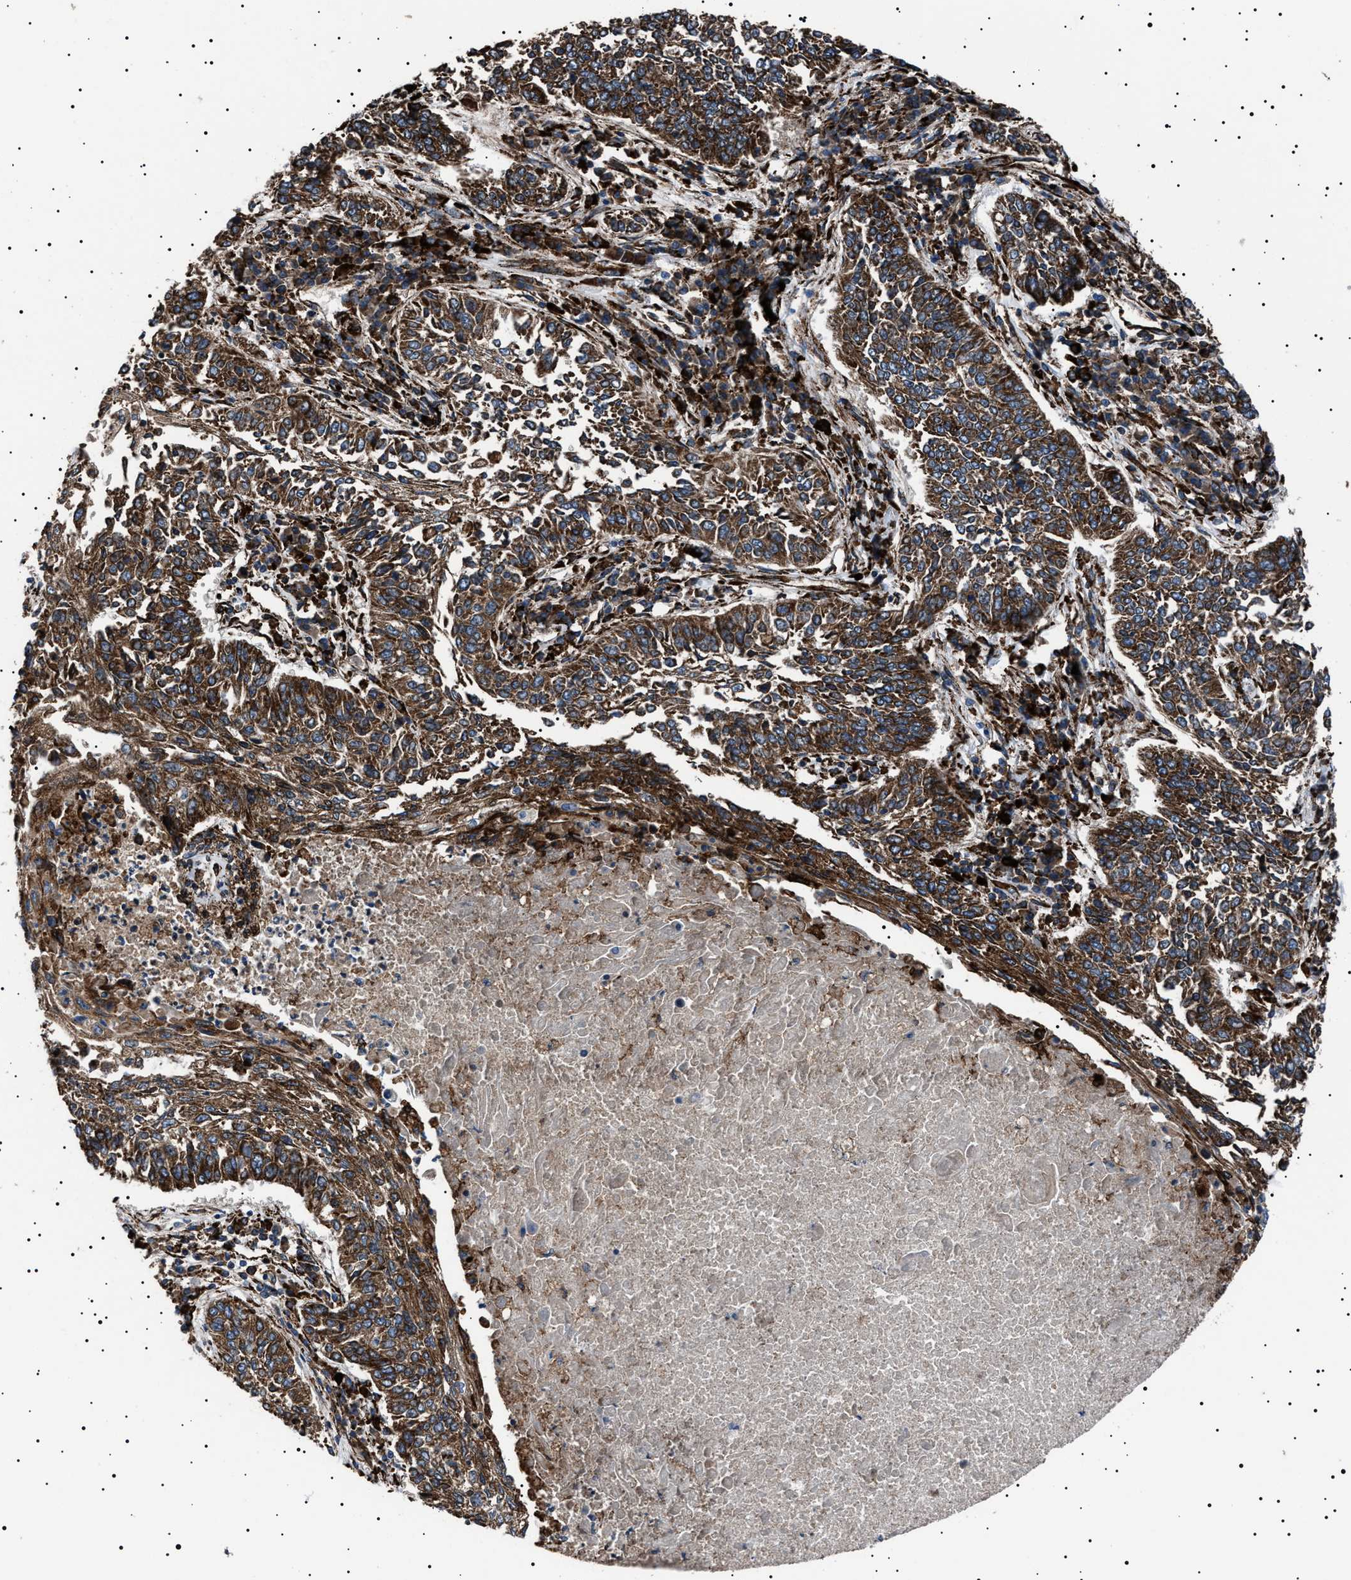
{"staining": {"intensity": "strong", "quantity": ">75%", "location": "cytoplasmic/membranous"}, "tissue": "lung cancer", "cell_type": "Tumor cells", "image_type": "cancer", "snomed": [{"axis": "morphology", "description": "Normal tissue, NOS"}, {"axis": "morphology", "description": "Squamous cell carcinoma, NOS"}, {"axis": "topography", "description": "Cartilage tissue"}, {"axis": "topography", "description": "Bronchus"}, {"axis": "topography", "description": "Lung"}], "caption": "Protein staining reveals strong cytoplasmic/membranous positivity in about >75% of tumor cells in lung squamous cell carcinoma.", "gene": "TOP1MT", "patient": {"sex": "female", "age": 49}}